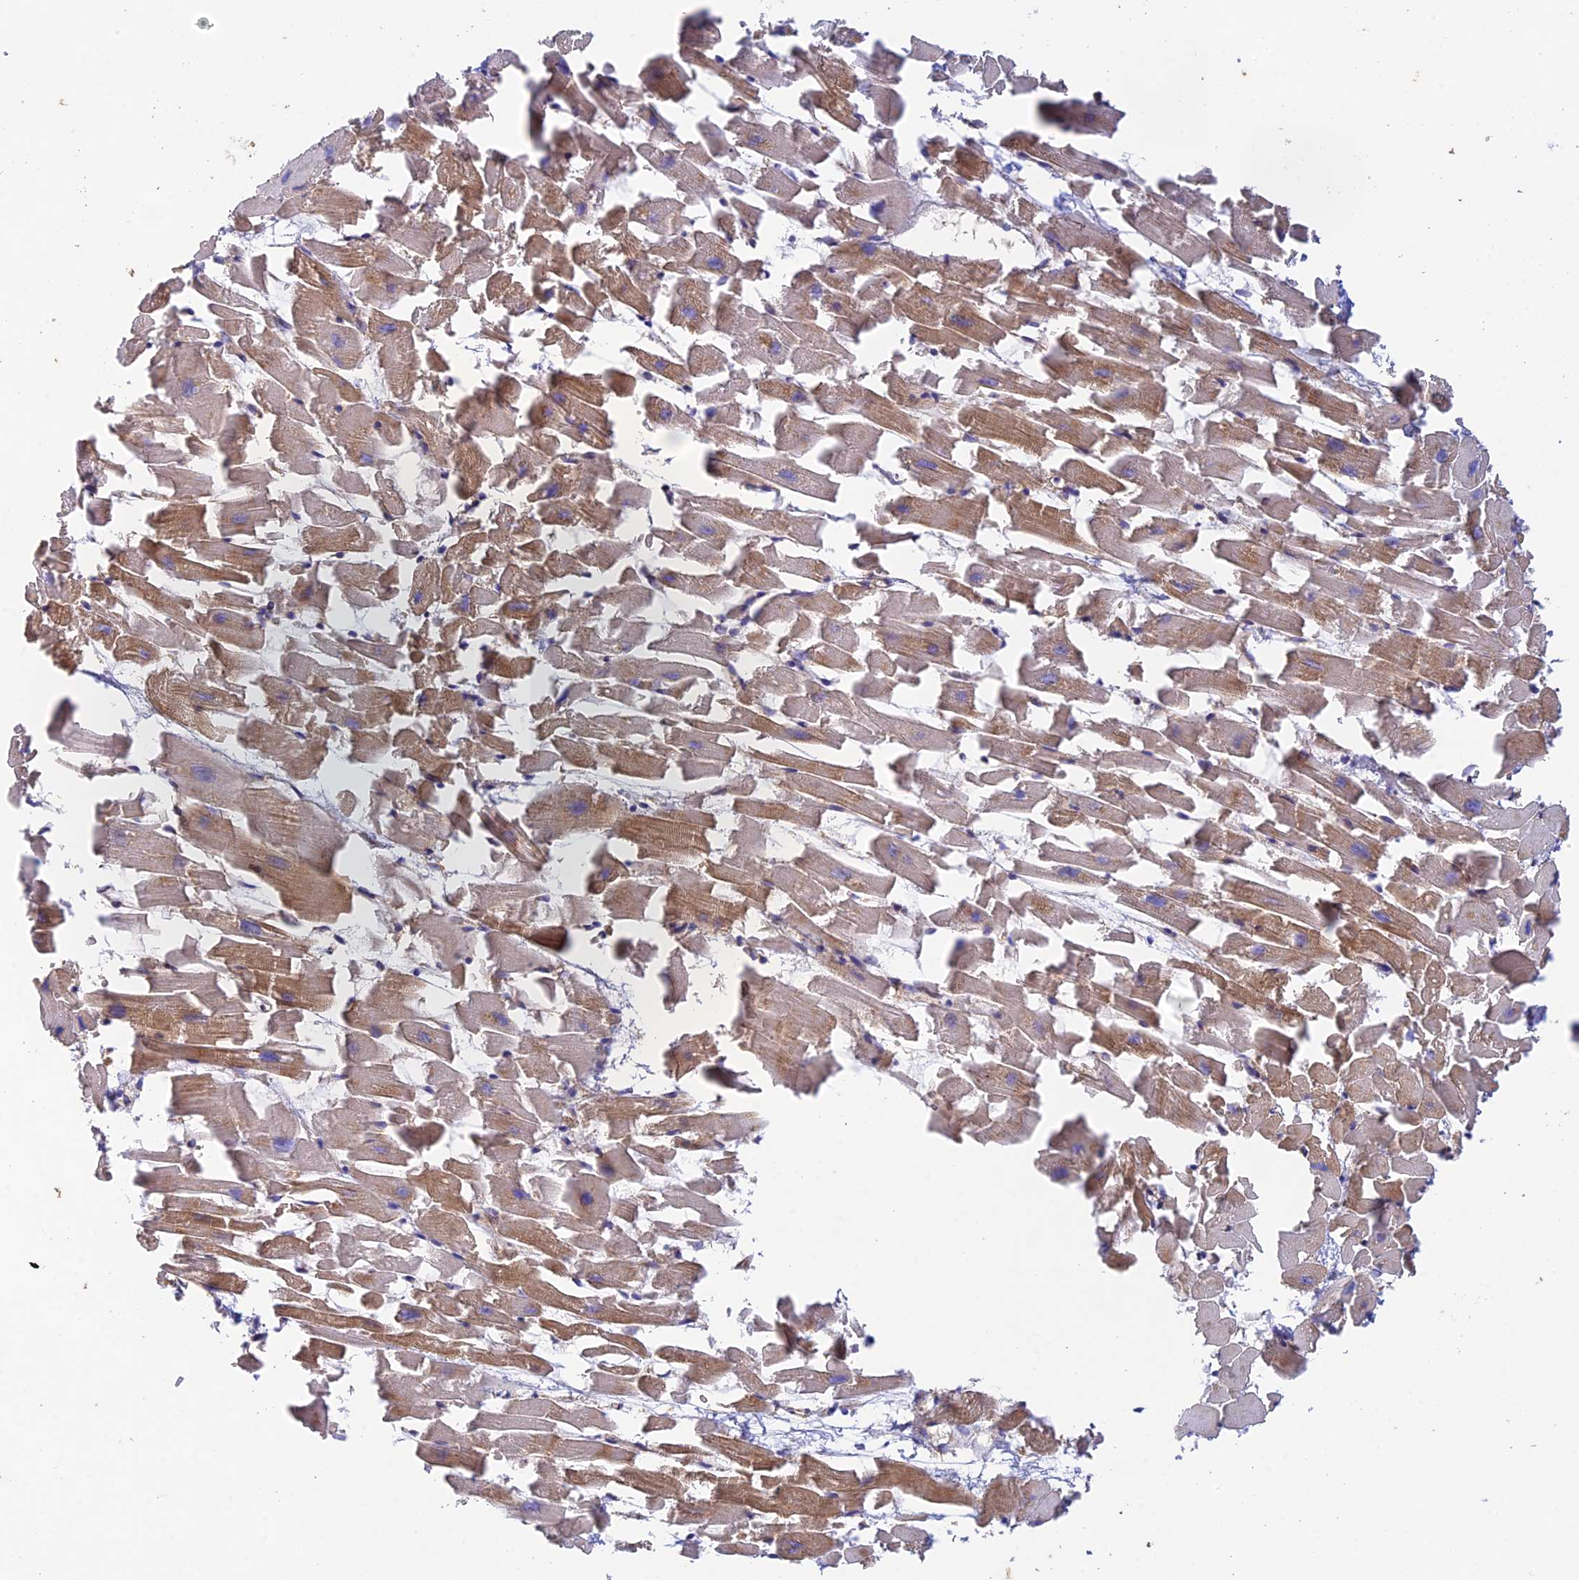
{"staining": {"intensity": "moderate", "quantity": ">75%", "location": "cytoplasmic/membranous"}, "tissue": "heart muscle", "cell_type": "Cardiomyocytes", "image_type": "normal", "snomed": [{"axis": "morphology", "description": "Normal tissue, NOS"}, {"axis": "topography", "description": "Heart"}], "caption": "Normal heart muscle demonstrates moderate cytoplasmic/membranous positivity in approximately >75% of cardiomyocytes.", "gene": "MYO9A", "patient": {"sex": "female", "age": 64}}